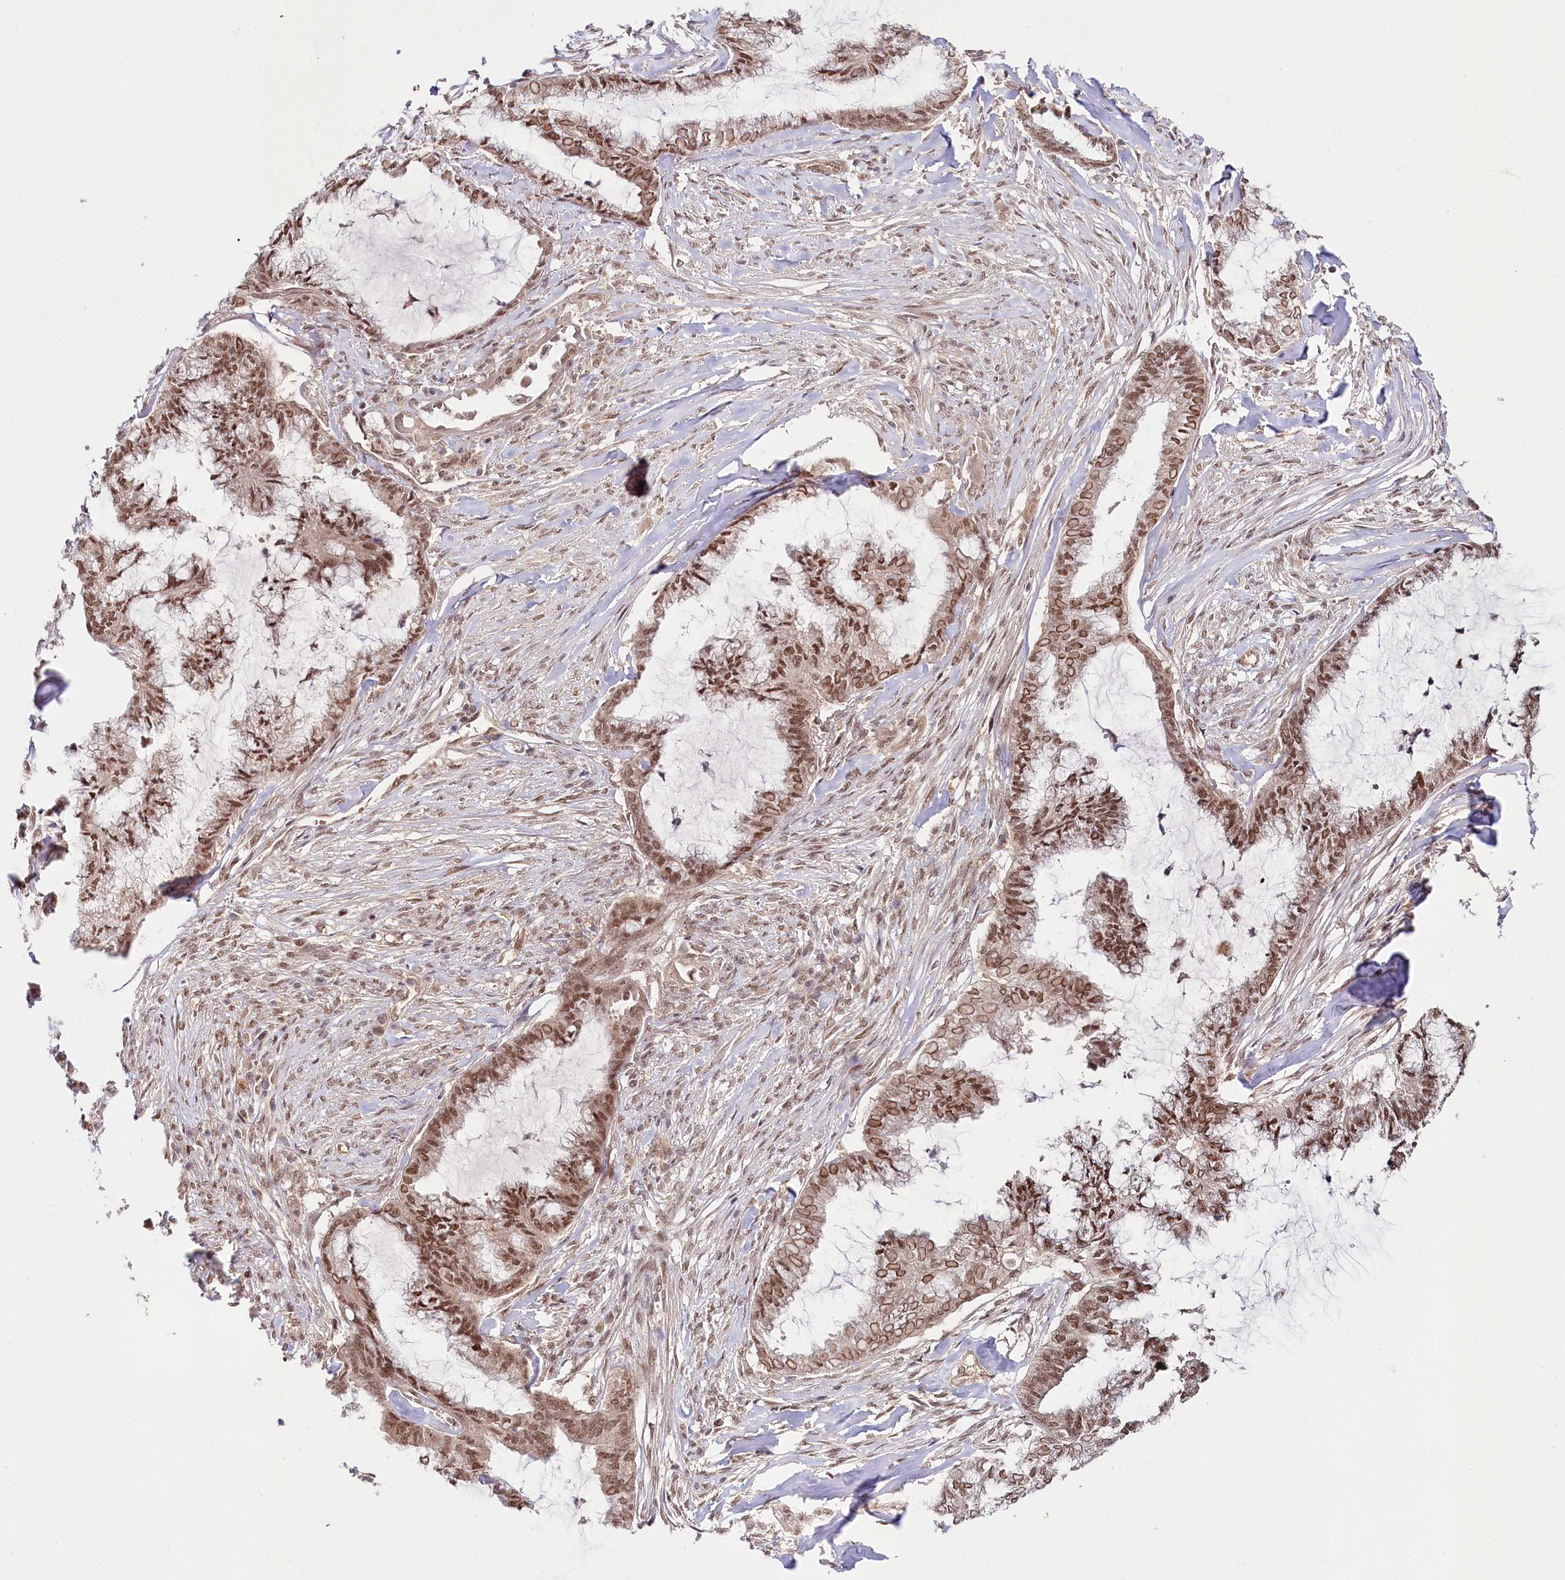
{"staining": {"intensity": "moderate", "quantity": ">75%", "location": "nuclear"}, "tissue": "endometrial cancer", "cell_type": "Tumor cells", "image_type": "cancer", "snomed": [{"axis": "morphology", "description": "Adenocarcinoma, NOS"}, {"axis": "topography", "description": "Endometrium"}], "caption": "Immunohistochemistry (DAB (3,3'-diaminobenzidine)) staining of adenocarcinoma (endometrial) demonstrates moderate nuclear protein expression in approximately >75% of tumor cells. The protein is shown in brown color, while the nuclei are stained blue.", "gene": "CCDC65", "patient": {"sex": "female", "age": 86}}